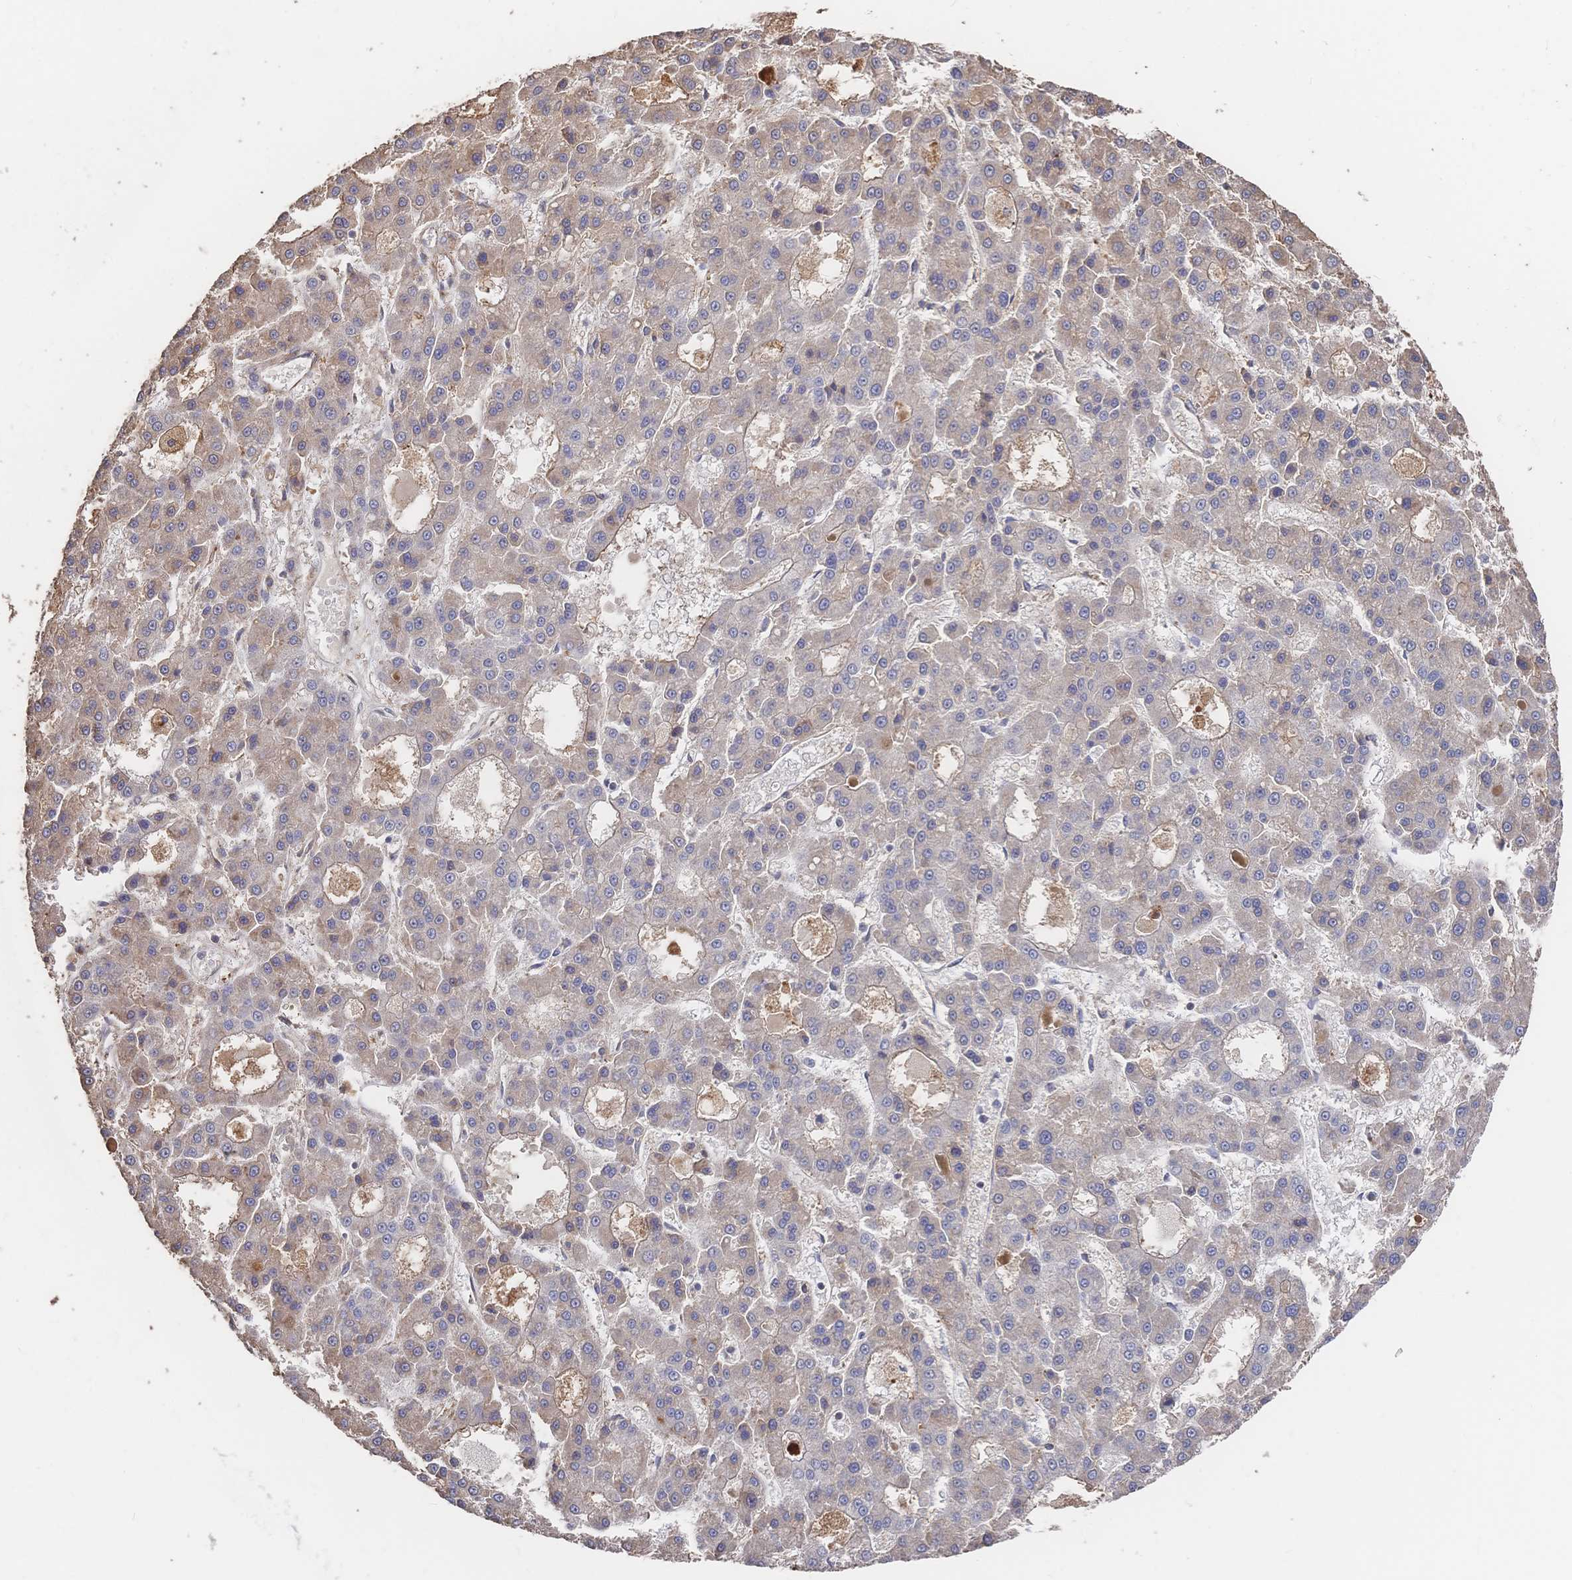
{"staining": {"intensity": "negative", "quantity": "none", "location": "none"}, "tissue": "liver cancer", "cell_type": "Tumor cells", "image_type": "cancer", "snomed": [{"axis": "morphology", "description": "Carcinoma, Hepatocellular, NOS"}, {"axis": "topography", "description": "Liver"}], "caption": "Immunohistochemical staining of human hepatocellular carcinoma (liver) reveals no significant positivity in tumor cells. The staining was performed using DAB (3,3'-diaminobenzidine) to visualize the protein expression in brown, while the nuclei were stained in blue with hematoxylin (Magnification: 20x).", "gene": "DNAJA4", "patient": {"sex": "male", "age": 70}}